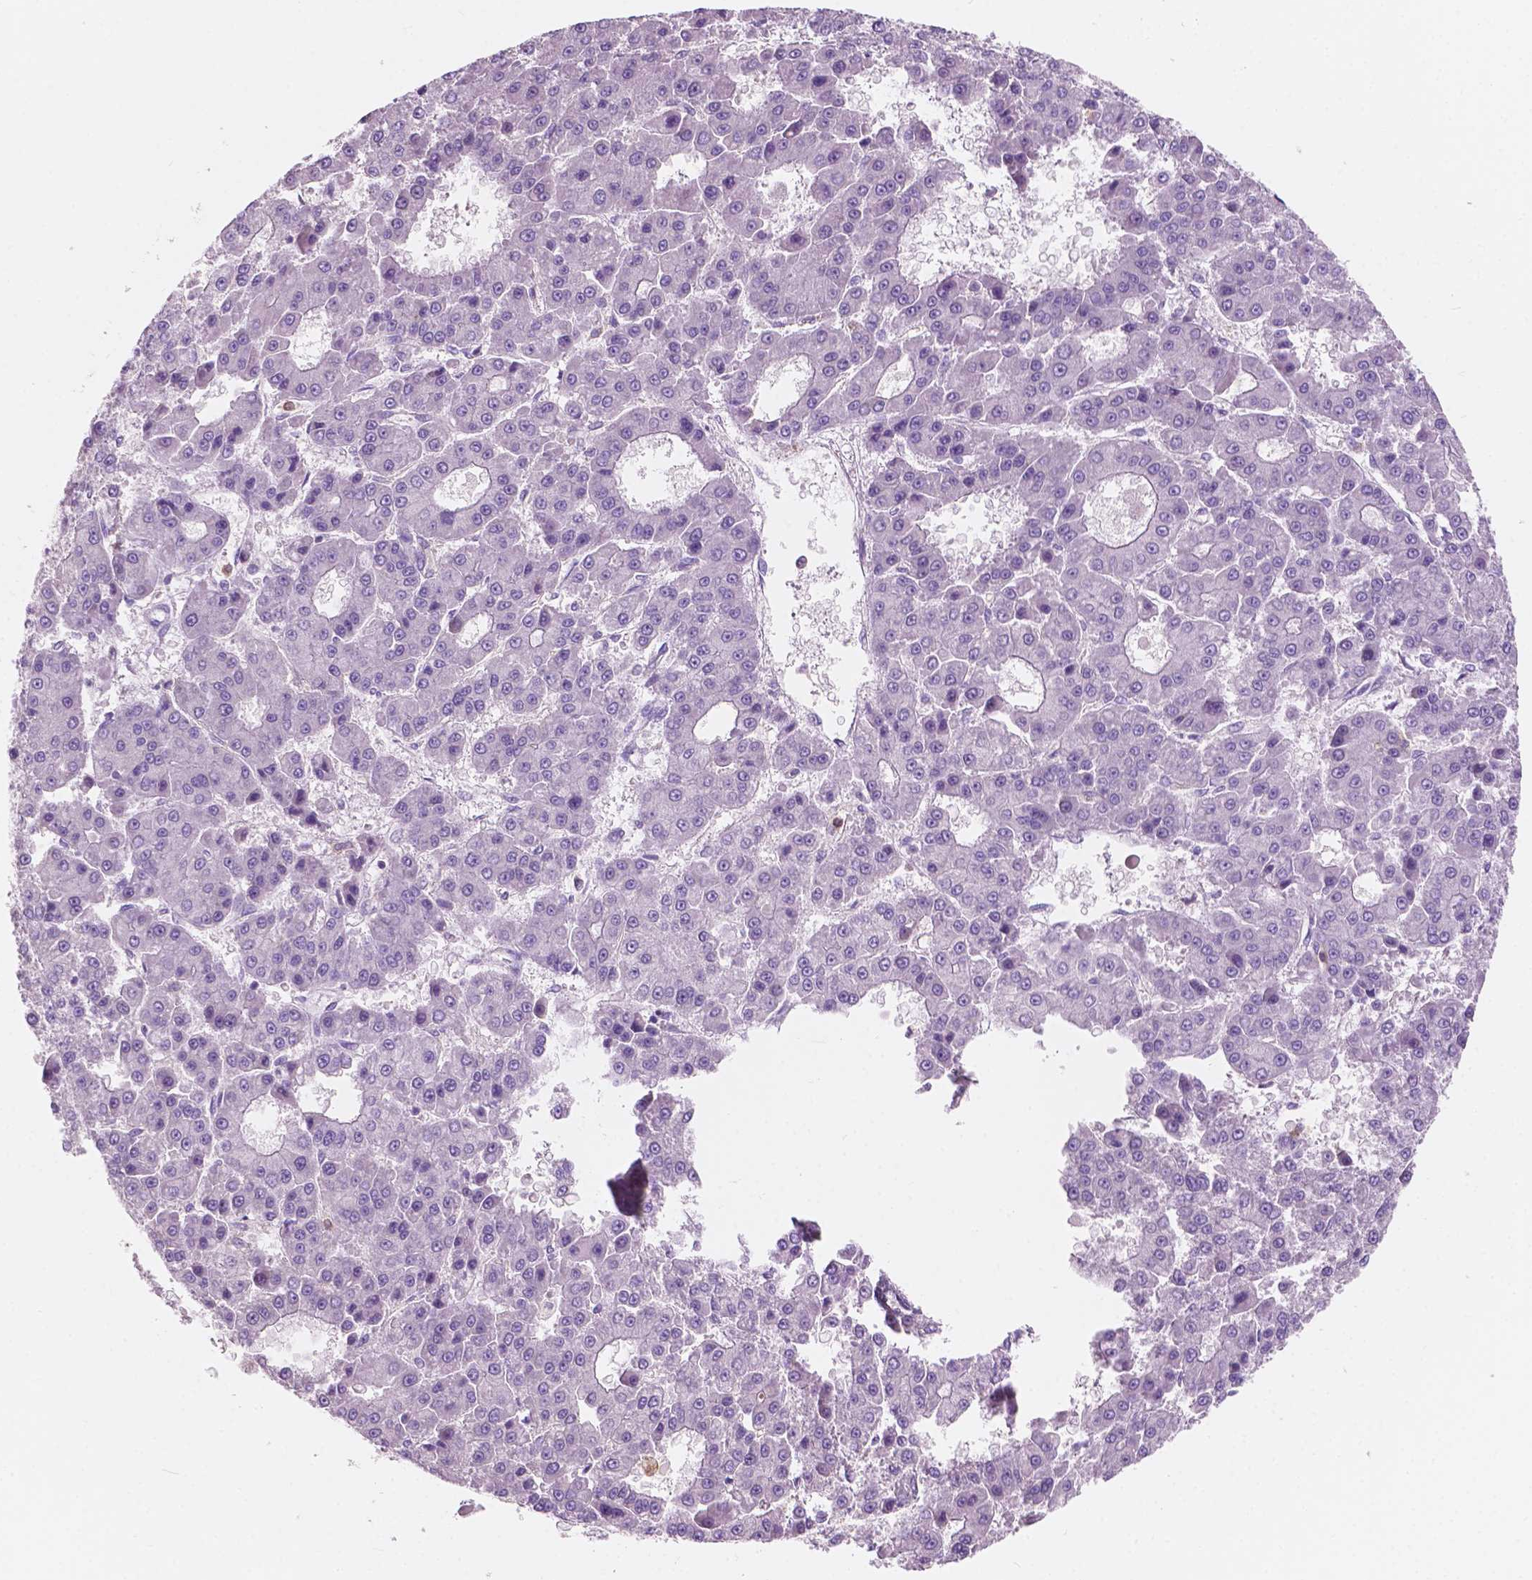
{"staining": {"intensity": "negative", "quantity": "none", "location": "none"}, "tissue": "liver cancer", "cell_type": "Tumor cells", "image_type": "cancer", "snomed": [{"axis": "morphology", "description": "Carcinoma, Hepatocellular, NOS"}, {"axis": "topography", "description": "Liver"}], "caption": "Immunohistochemical staining of human liver hepatocellular carcinoma exhibits no significant positivity in tumor cells.", "gene": "SEMA4A", "patient": {"sex": "male", "age": 70}}